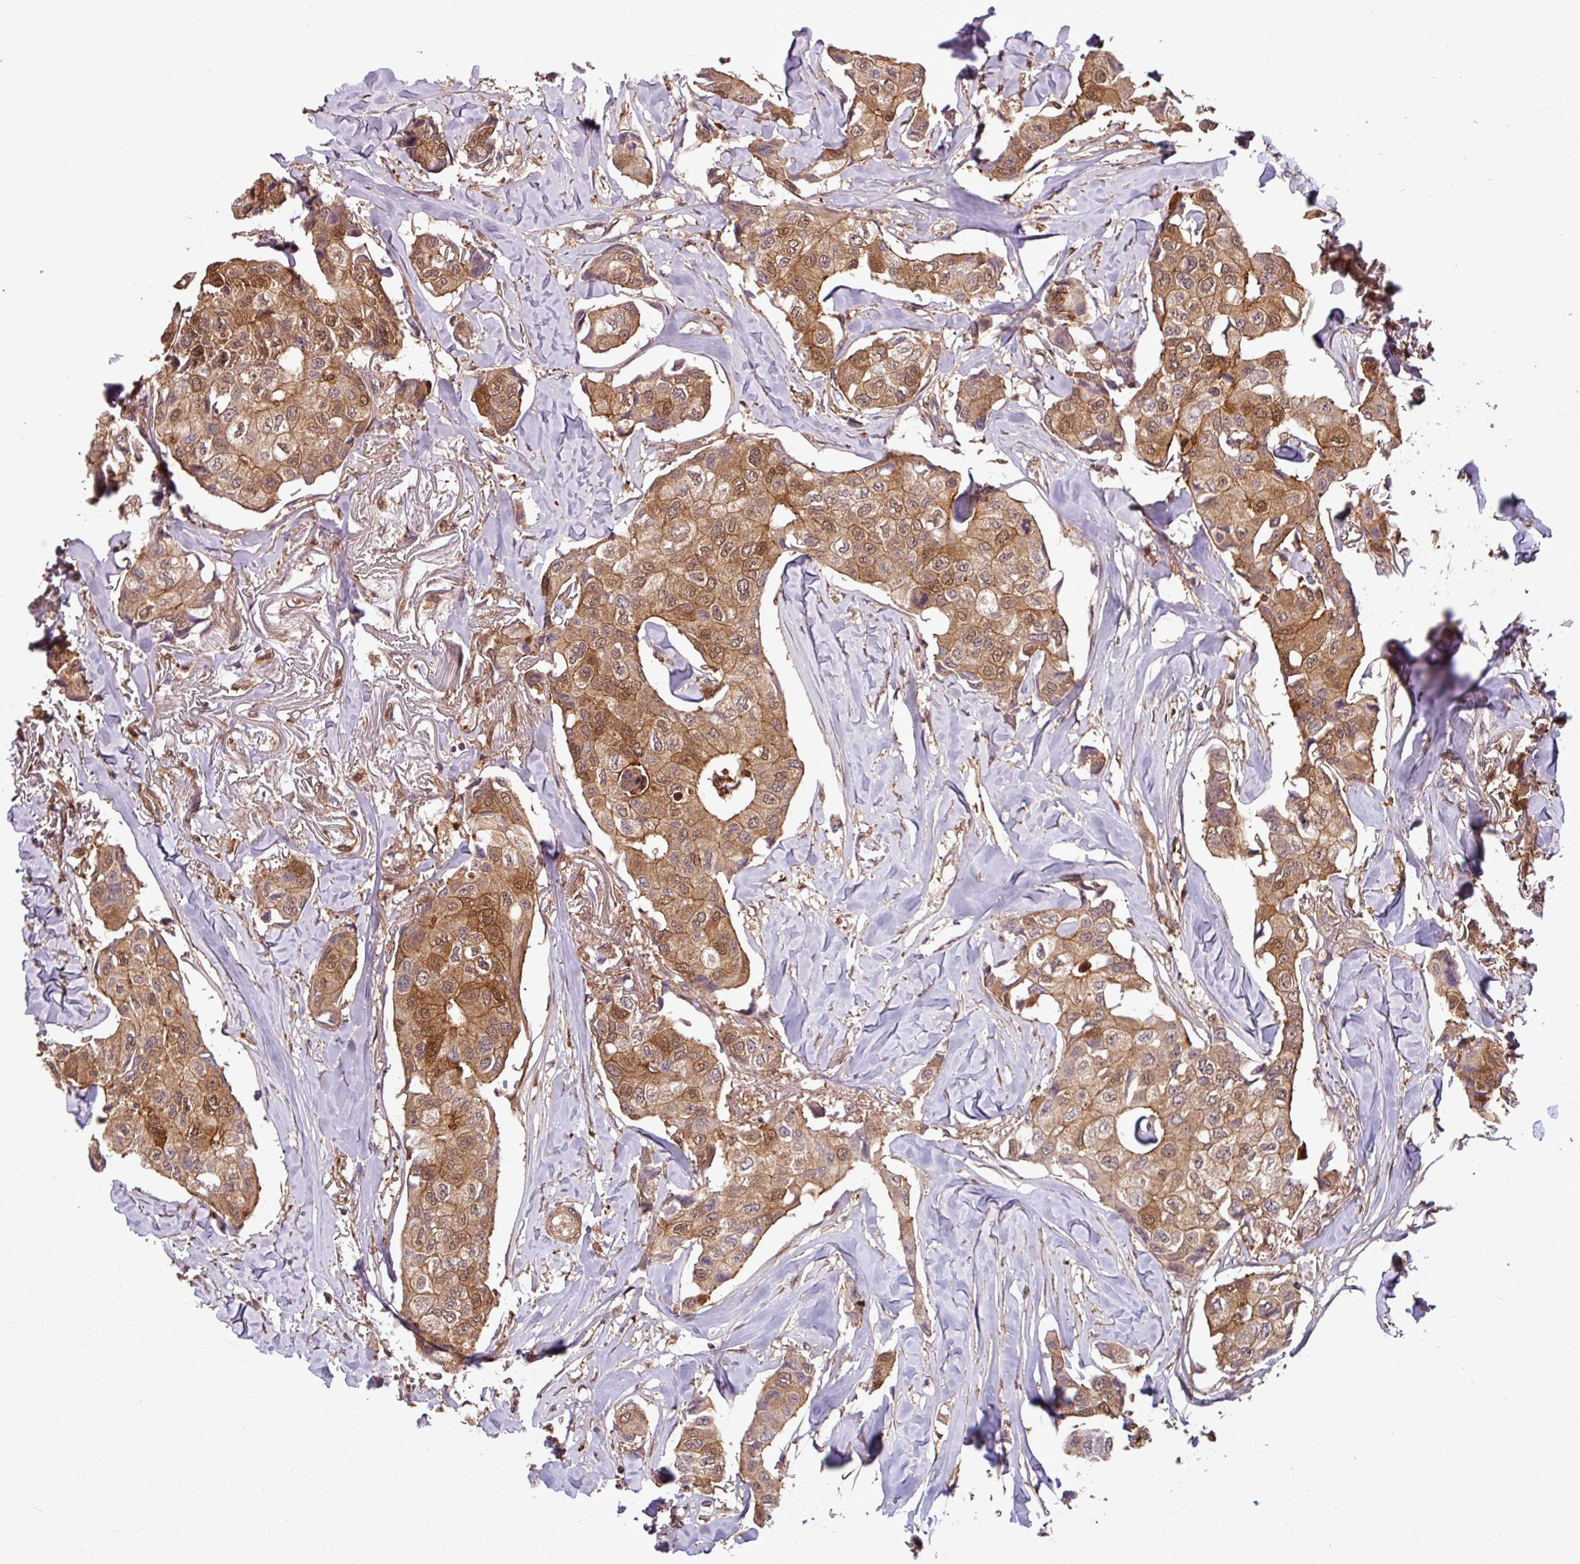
{"staining": {"intensity": "moderate", "quantity": ">75%", "location": "cytoplasmic/membranous,nuclear"}, "tissue": "breast cancer", "cell_type": "Tumor cells", "image_type": "cancer", "snomed": [{"axis": "morphology", "description": "Duct carcinoma"}, {"axis": "topography", "description": "Breast"}], "caption": "A brown stain highlights moderate cytoplasmic/membranous and nuclear positivity of a protein in human infiltrating ductal carcinoma (breast) tumor cells.", "gene": "SH3BGRL", "patient": {"sex": "female", "age": 80}}